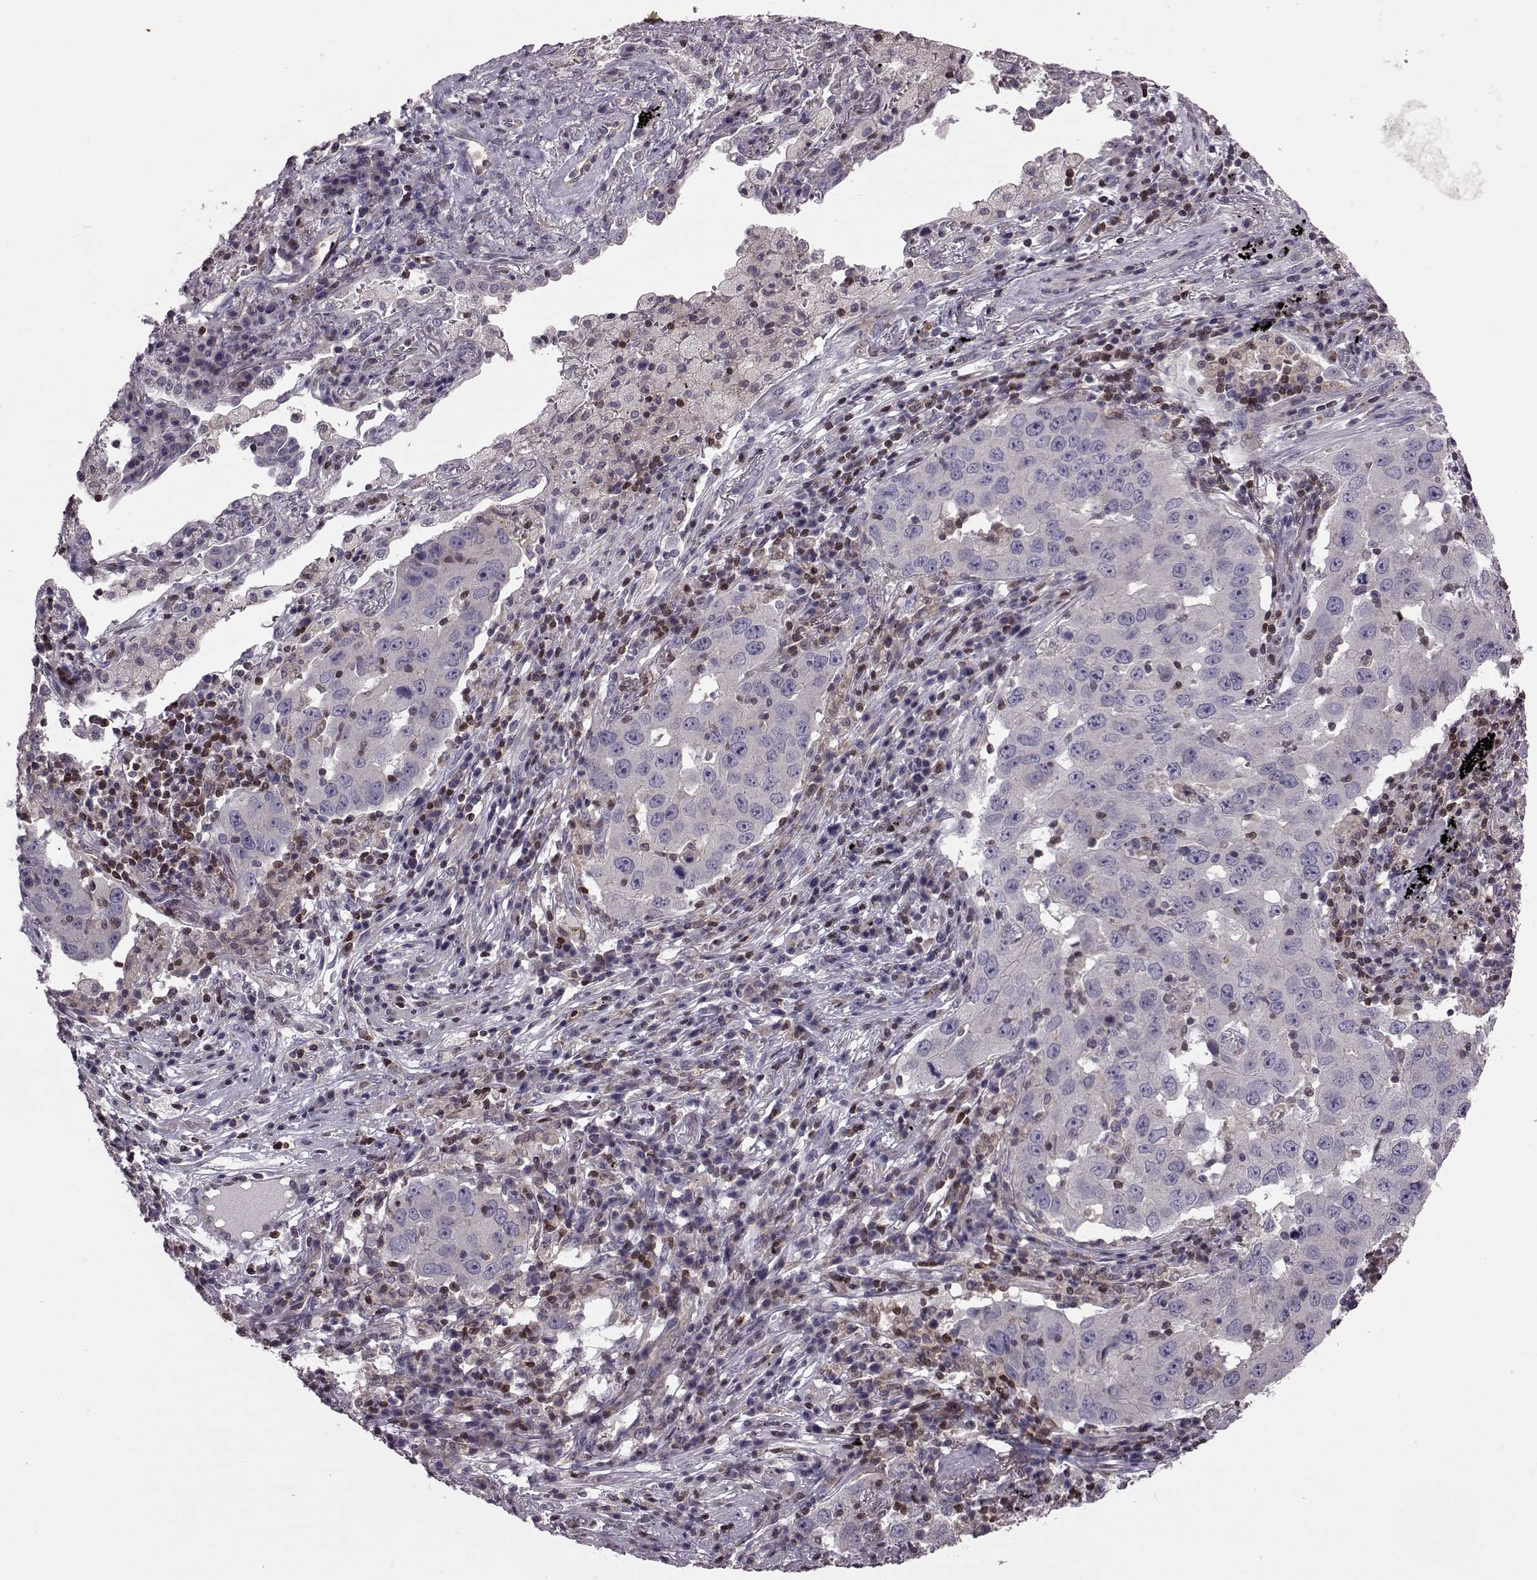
{"staining": {"intensity": "negative", "quantity": "none", "location": "none"}, "tissue": "lung cancer", "cell_type": "Tumor cells", "image_type": "cancer", "snomed": [{"axis": "morphology", "description": "Adenocarcinoma, NOS"}, {"axis": "topography", "description": "Lung"}], "caption": "Tumor cells show no significant staining in lung cancer.", "gene": "CDC42SE1", "patient": {"sex": "male", "age": 73}}